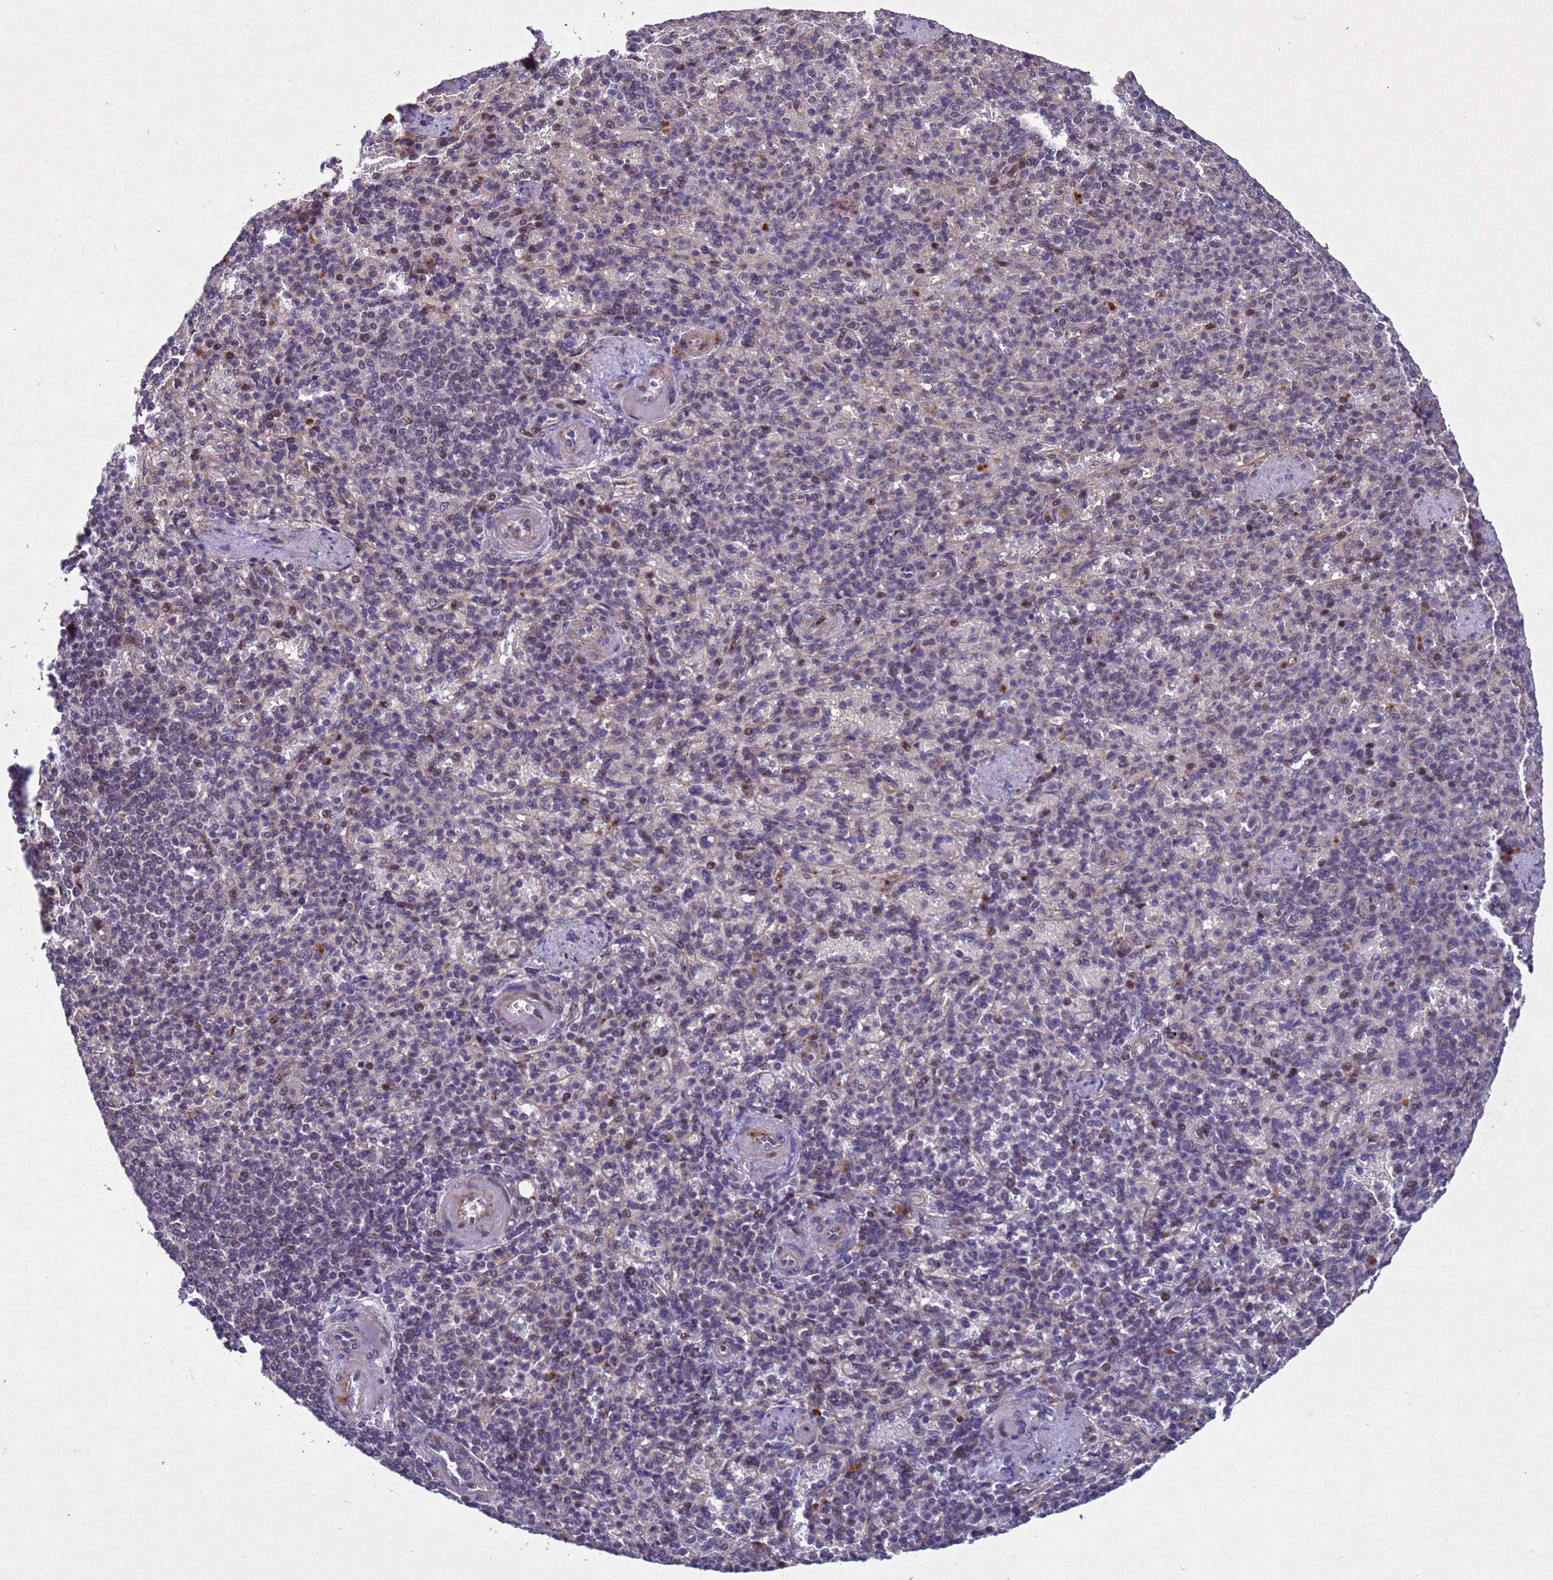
{"staining": {"intensity": "moderate", "quantity": "<25%", "location": "nuclear"}, "tissue": "spleen", "cell_type": "Cells in red pulp", "image_type": "normal", "snomed": [{"axis": "morphology", "description": "Normal tissue, NOS"}, {"axis": "topography", "description": "Spleen"}], "caption": "Immunohistochemistry micrograph of normal human spleen stained for a protein (brown), which shows low levels of moderate nuclear expression in about <25% of cells in red pulp.", "gene": "TBK1", "patient": {"sex": "female", "age": 74}}